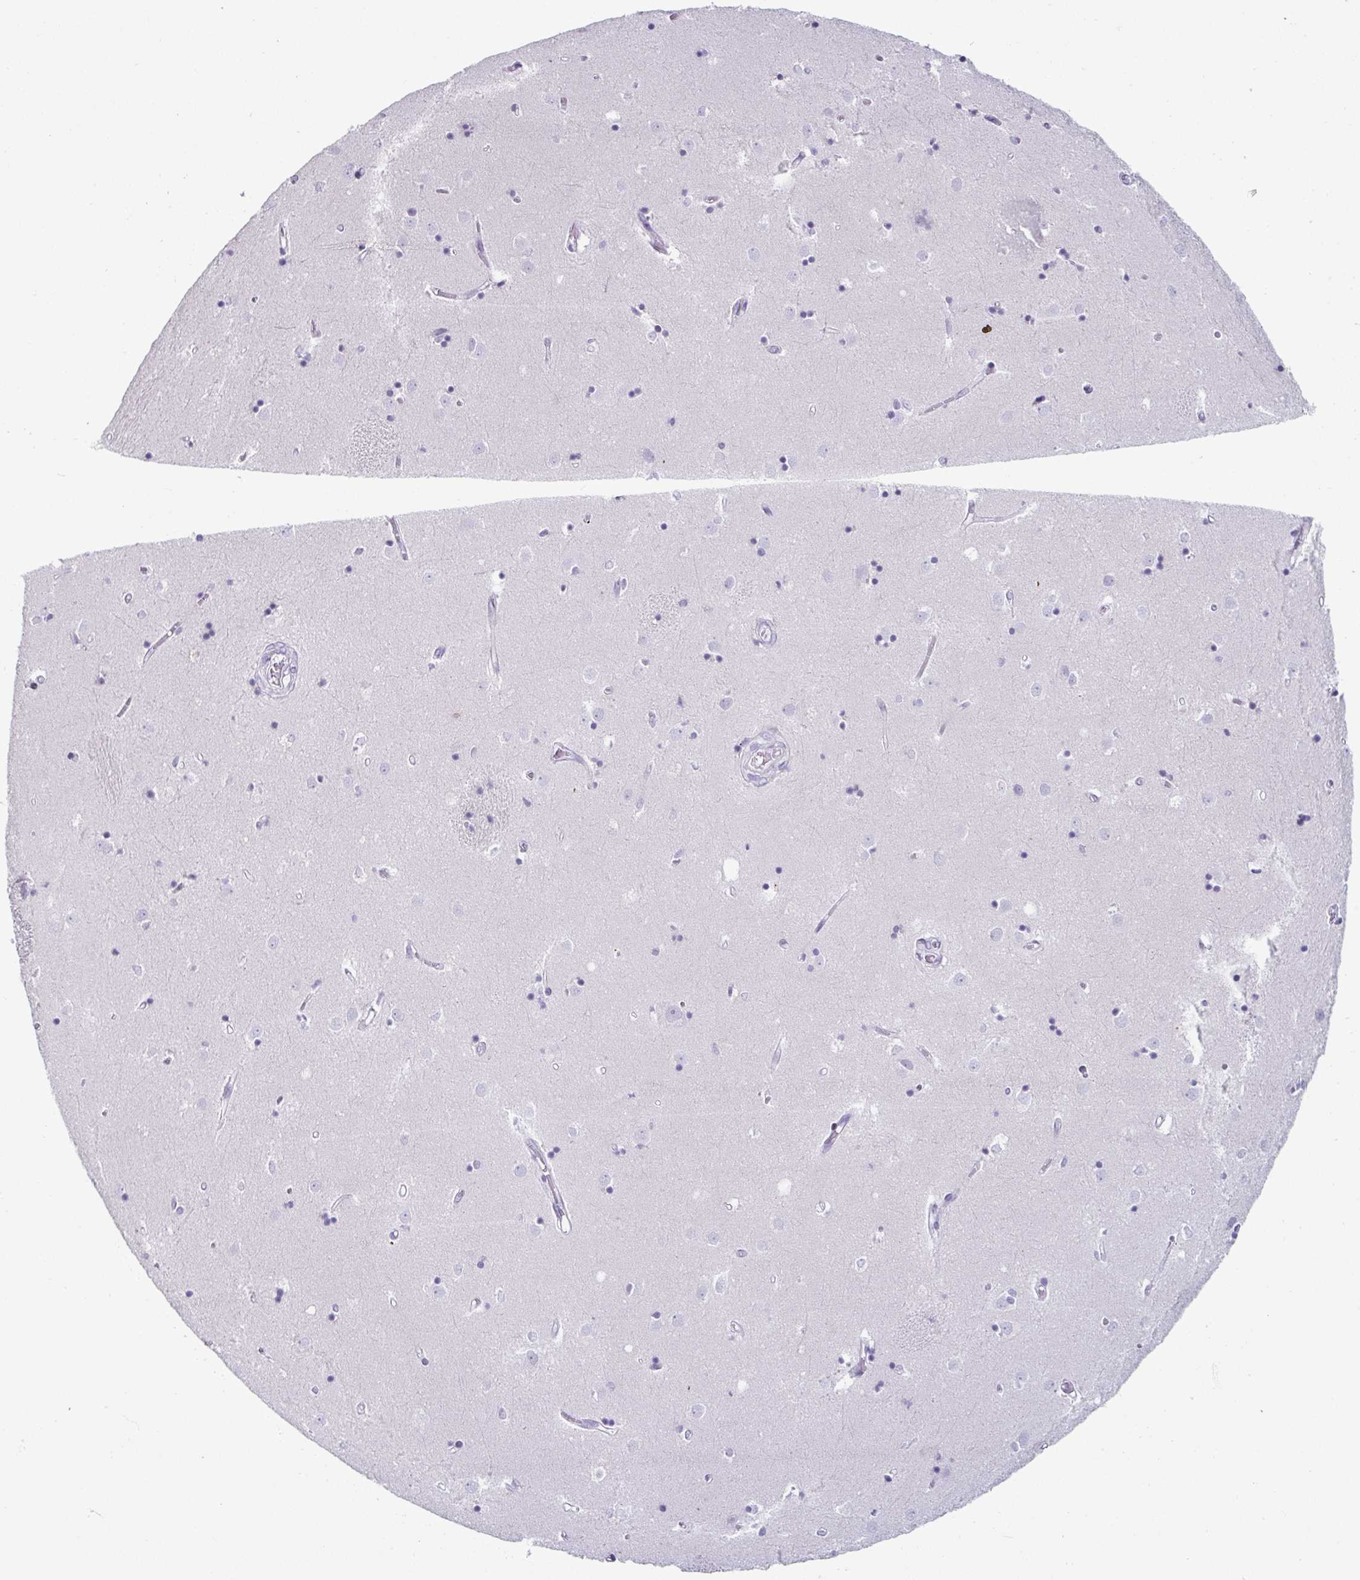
{"staining": {"intensity": "negative", "quantity": "none", "location": "none"}, "tissue": "caudate", "cell_type": "Glial cells", "image_type": "normal", "snomed": [{"axis": "morphology", "description": "Normal tissue, NOS"}, {"axis": "topography", "description": "Lateral ventricle wall"}], "caption": "This is an IHC image of normal caudate. There is no positivity in glial cells.", "gene": "VSIG10L", "patient": {"sex": "male", "age": 54}}